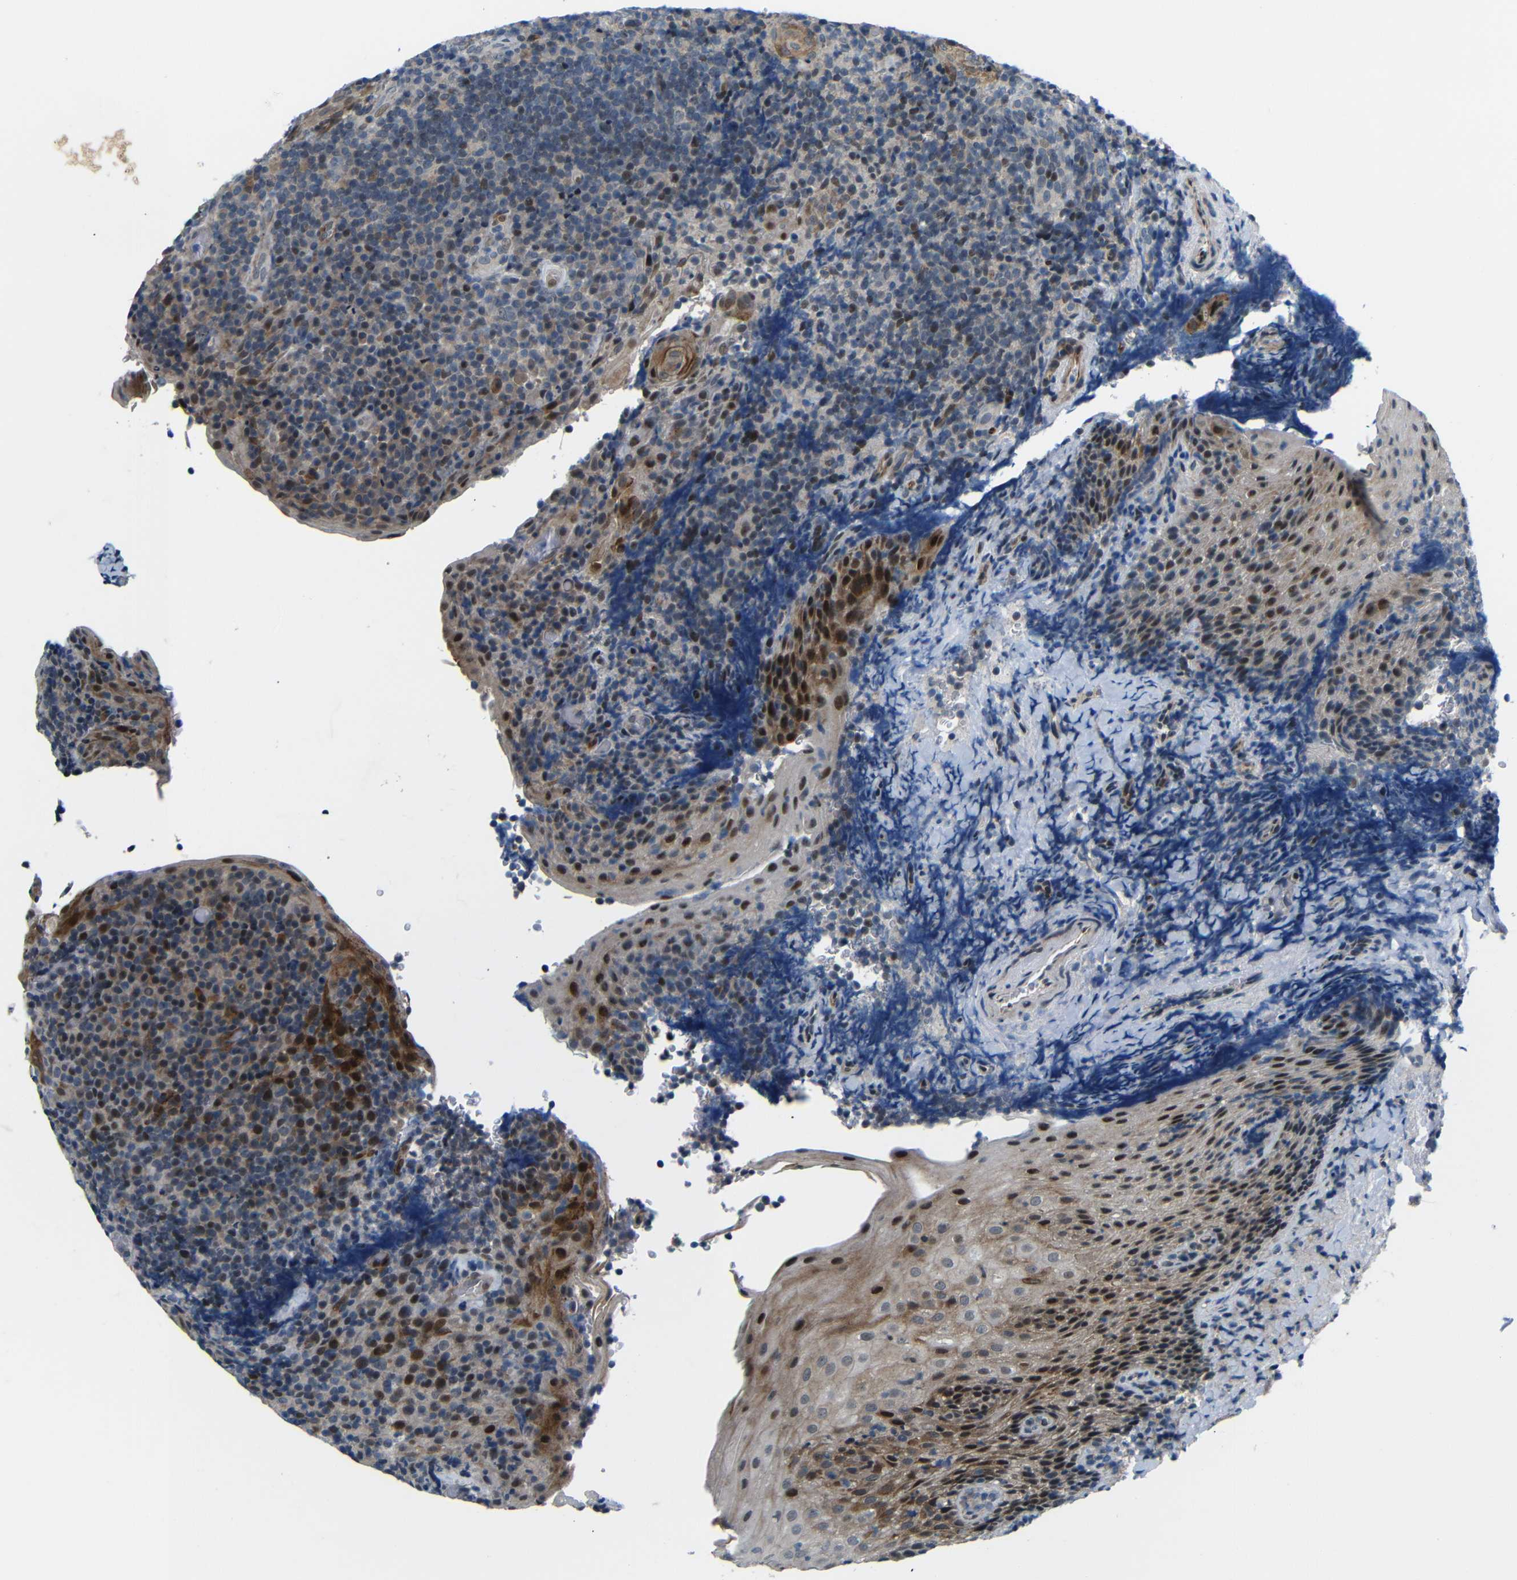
{"staining": {"intensity": "negative", "quantity": "none", "location": "none"}, "tissue": "tonsil", "cell_type": "Germinal center cells", "image_type": "normal", "snomed": [{"axis": "morphology", "description": "Normal tissue, NOS"}, {"axis": "topography", "description": "Tonsil"}], "caption": "Immunohistochemical staining of unremarkable tonsil exhibits no significant positivity in germinal center cells.", "gene": "SYDE1", "patient": {"sex": "male", "age": 37}}